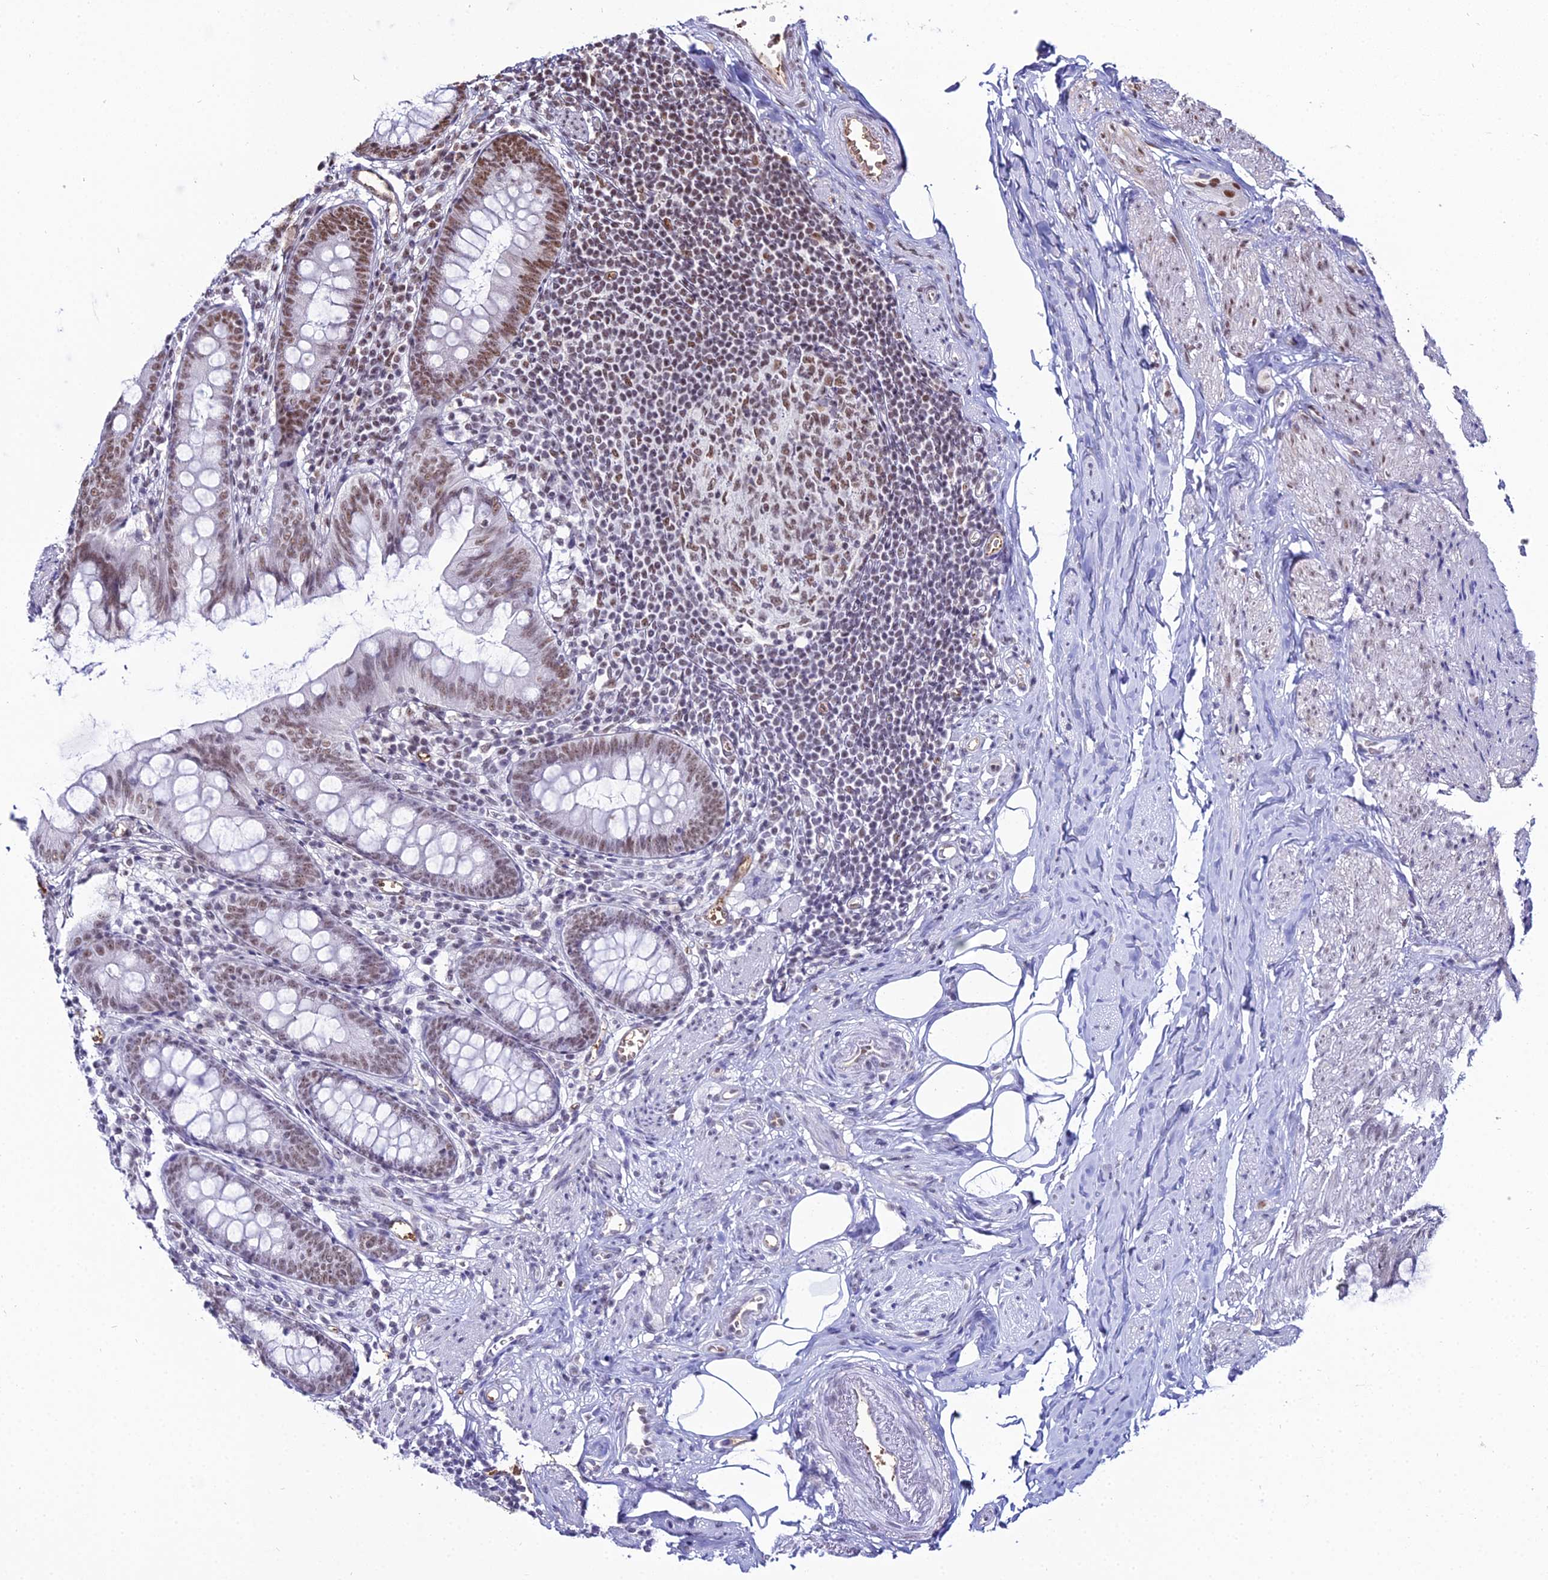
{"staining": {"intensity": "moderate", "quantity": ">75%", "location": "nuclear"}, "tissue": "appendix", "cell_type": "Glandular cells", "image_type": "normal", "snomed": [{"axis": "morphology", "description": "Normal tissue, NOS"}, {"axis": "topography", "description": "Appendix"}], "caption": "Immunohistochemistry micrograph of unremarkable appendix: human appendix stained using IHC exhibits medium levels of moderate protein expression localized specifically in the nuclear of glandular cells, appearing as a nuclear brown color.", "gene": "RBM12", "patient": {"sex": "female", "age": 77}}